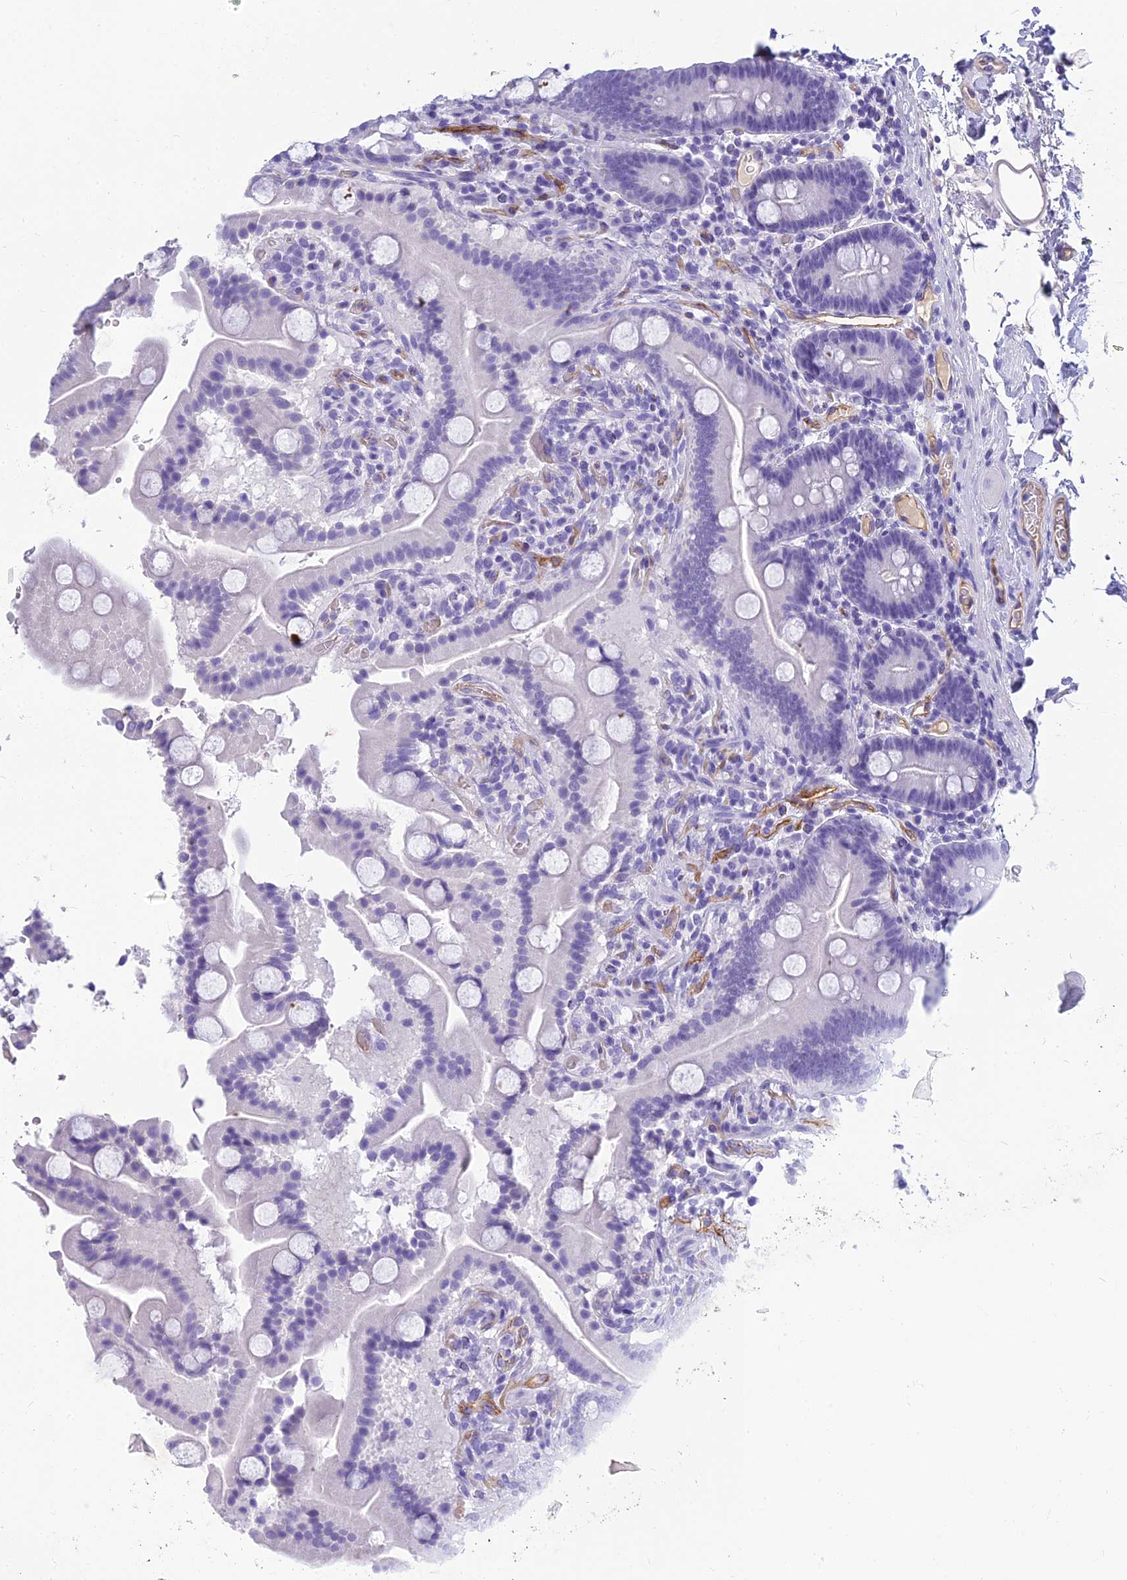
{"staining": {"intensity": "negative", "quantity": "none", "location": "none"}, "tissue": "duodenum", "cell_type": "Glandular cells", "image_type": "normal", "snomed": [{"axis": "morphology", "description": "Normal tissue, NOS"}, {"axis": "topography", "description": "Duodenum"}], "caption": "Immunohistochemical staining of unremarkable human duodenum shows no significant staining in glandular cells.", "gene": "NINJ1", "patient": {"sex": "male", "age": 55}}